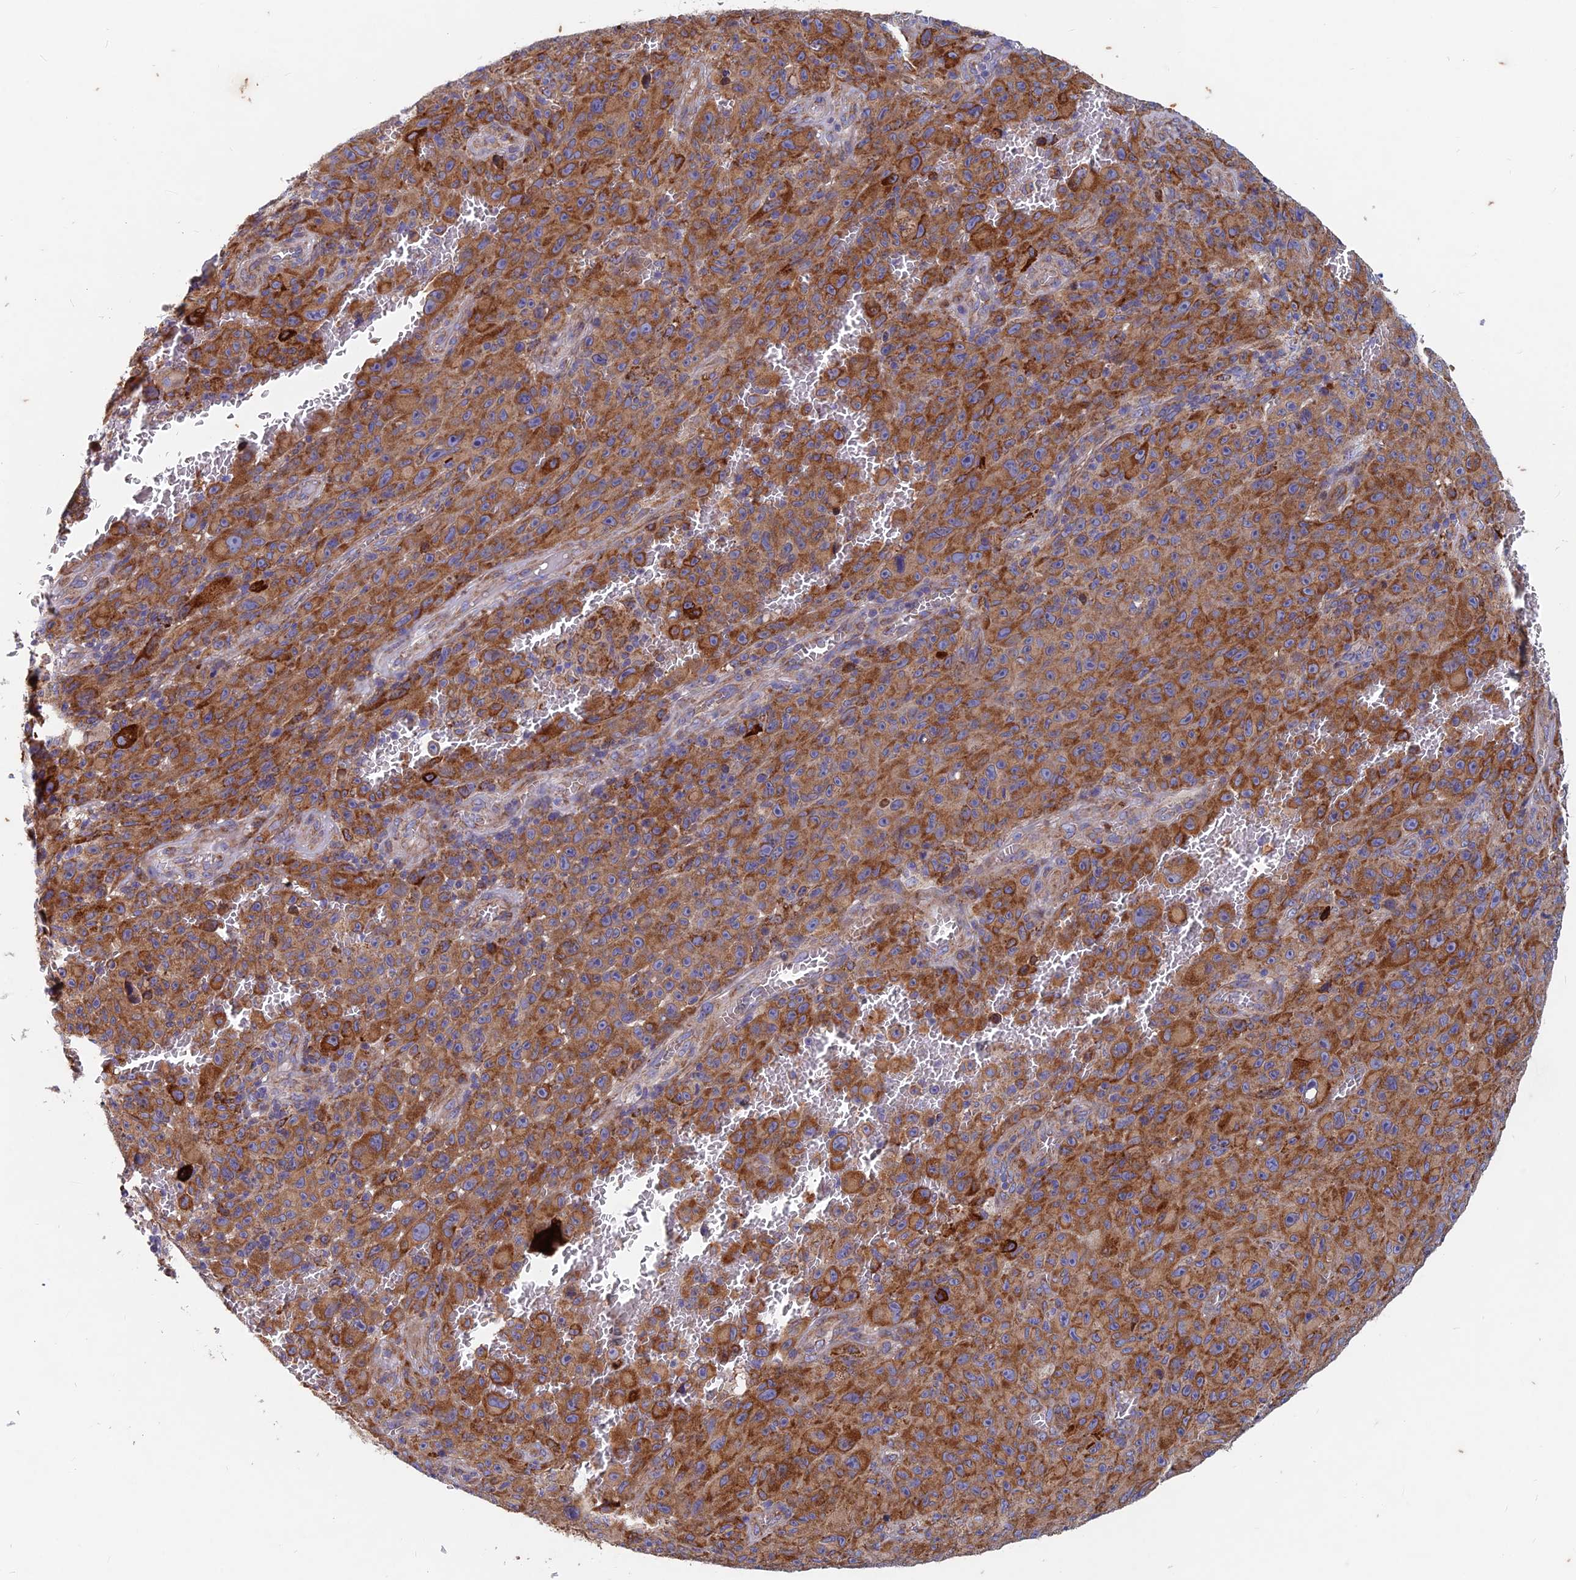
{"staining": {"intensity": "moderate", "quantity": ">75%", "location": "cytoplasmic/membranous"}, "tissue": "melanoma", "cell_type": "Tumor cells", "image_type": "cancer", "snomed": [{"axis": "morphology", "description": "Malignant melanoma, NOS"}, {"axis": "topography", "description": "Skin"}], "caption": "An immunohistochemistry photomicrograph of tumor tissue is shown. Protein staining in brown labels moderate cytoplasmic/membranous positivity in malignant melanoma within tumor cells. (Brightfield microscopy of DAB IHC at high magnification).", "gene": "AP4S1", "patient": {"sex": "female", "age": 82}}